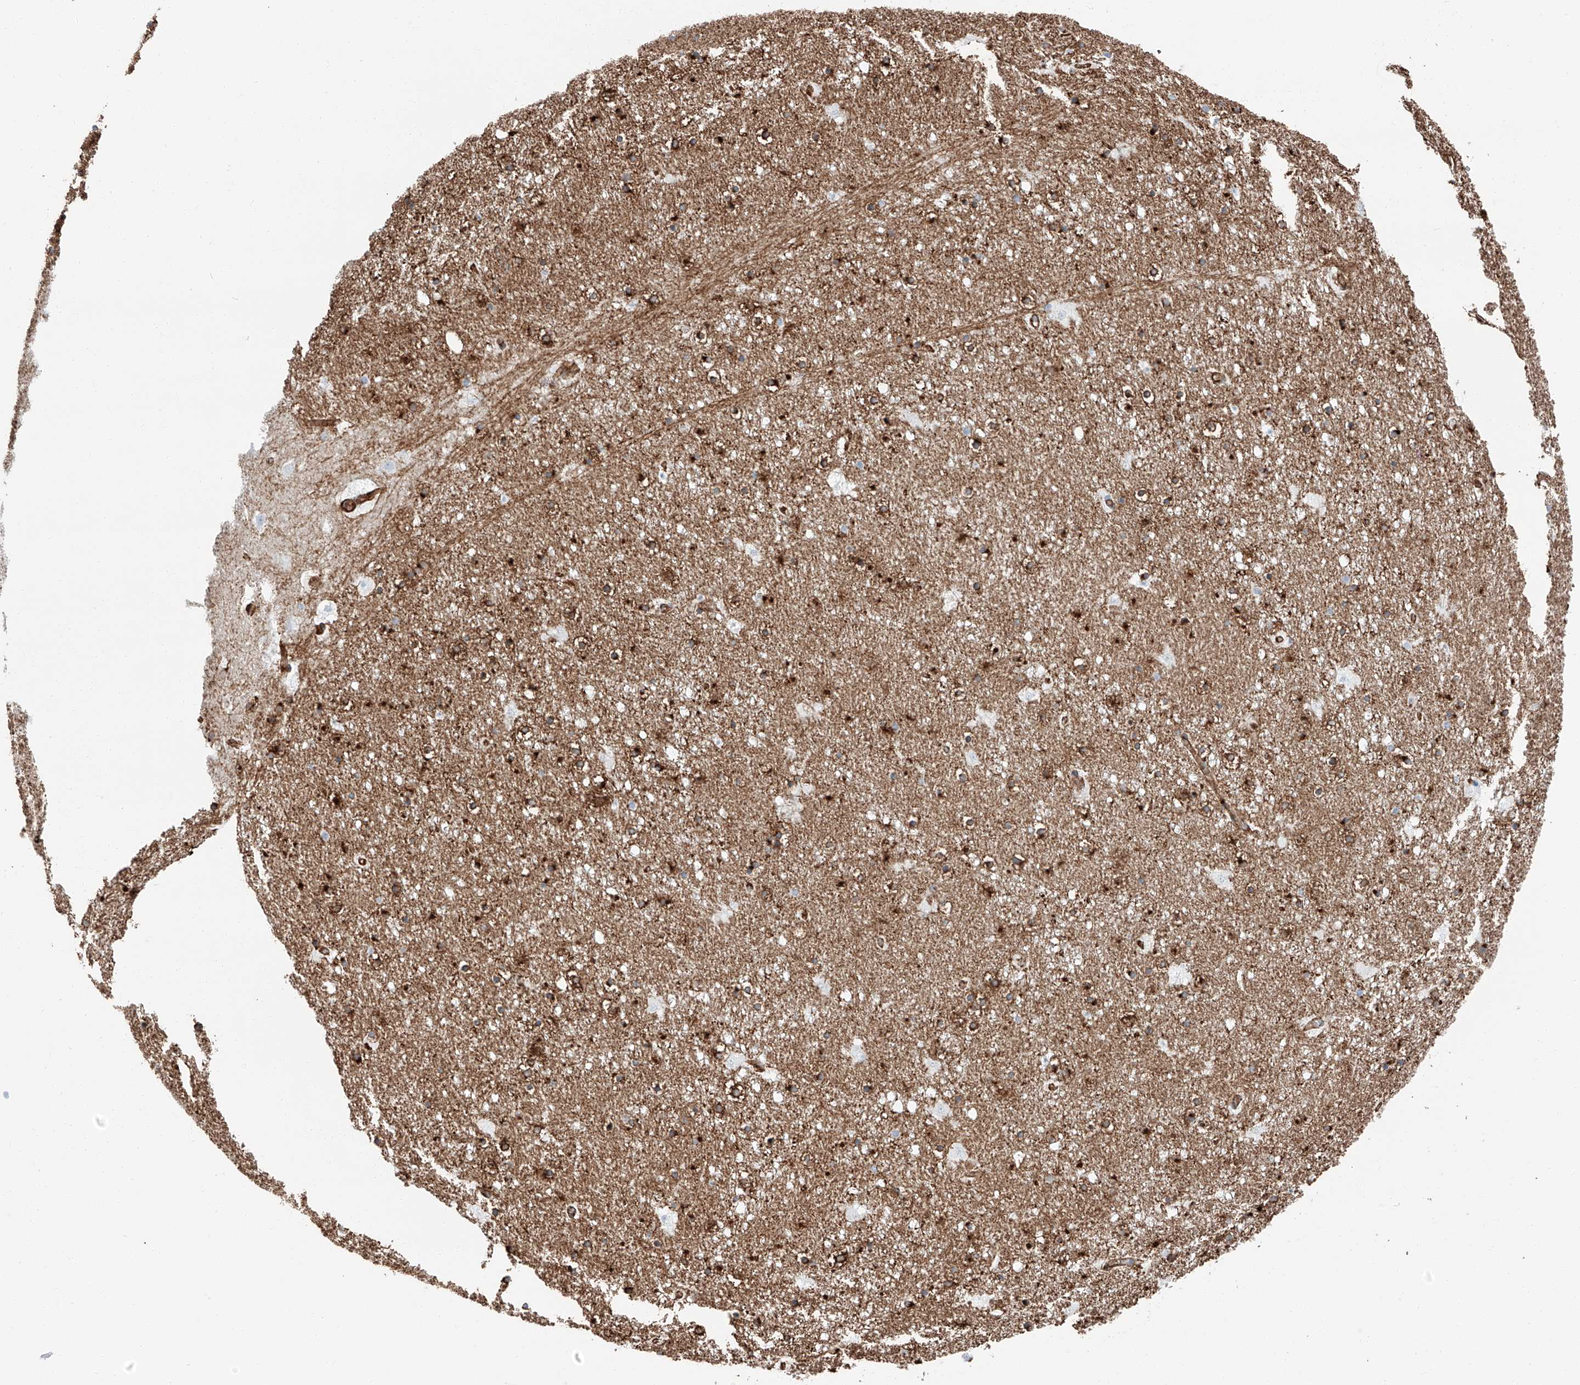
{"staining": {"intensity": "strong", "quantity": "25%-75%", "location": "cytoplasmic/membranous"}, "tissue": "caudate", "cell_type": "Glial cells", "image_type": "normal", "snomed": [{"axis": "morphology", "description": "Normal tissue, NOS"}, {"axis": "topography", "description": "Lateral ventricle wall"}], "caption": "Protein expression analysis of normal caudate shows strong cytoplasmic/membranous expression in approximately 25%-75% of glial cells. (Stains: DAB in brown, nuclei in blue, Microscopy: brightfield microscopy at high magnification).", "gene": "ZNF804A", "patient": {"sex": "male", "age": 45}}